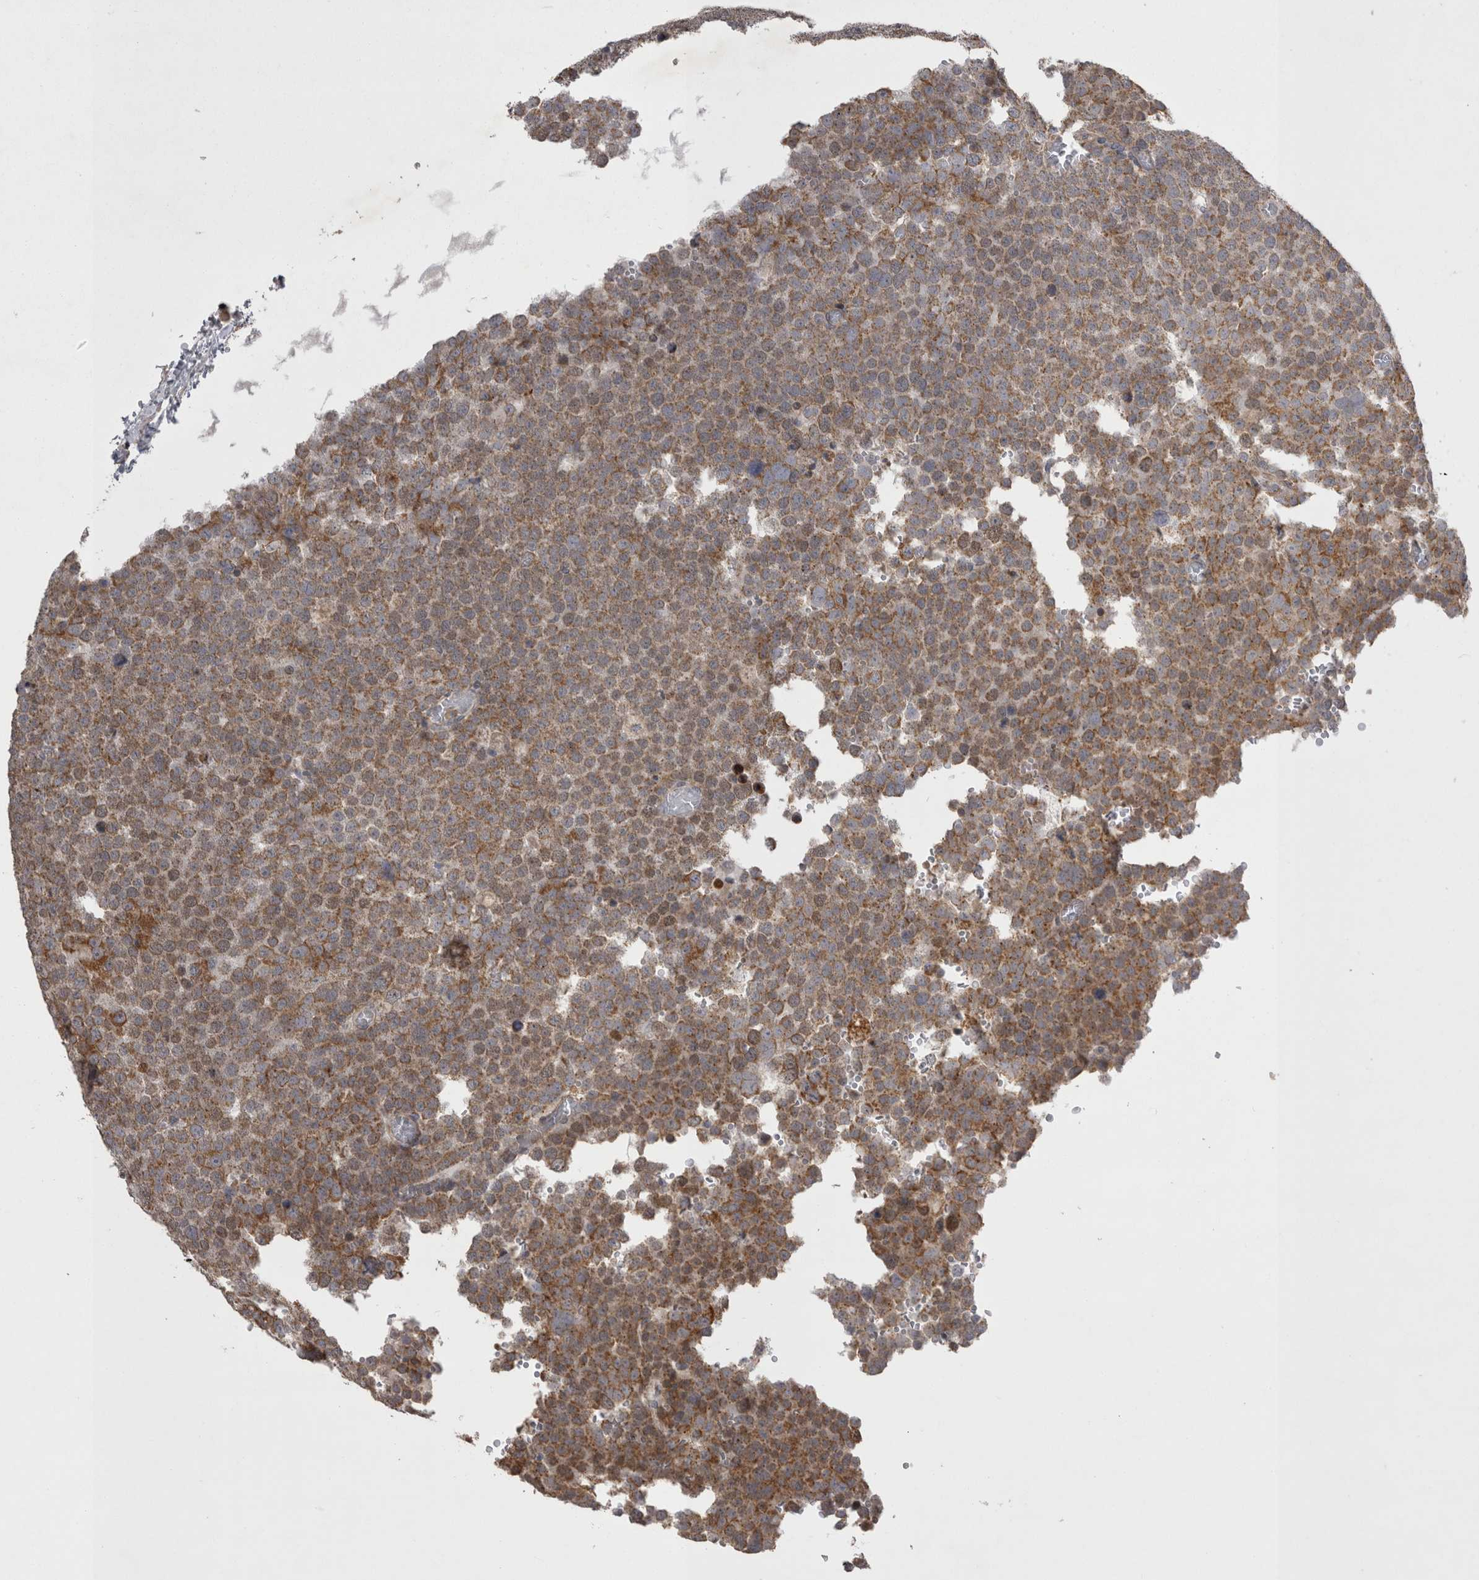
{"staining": {"intensity": "moderate", "quantity": ">75%", "location": "cytoplasmic/membranous"}, "tissue": "testis cancer", "cell_type": "Tumor cells", "image_type": "cancer", "snomed": [{"axis": "morphology", "description": "Seminoma, NOS"}, {"axis": "topography", "description": "Testis"}], "caption": "Human seminoma (testis) stained with a protein marker exhibits moderate staining in tumor cells.", "gene": "TSPOAP1", "patient": {"sex": "male", "age": 71}}